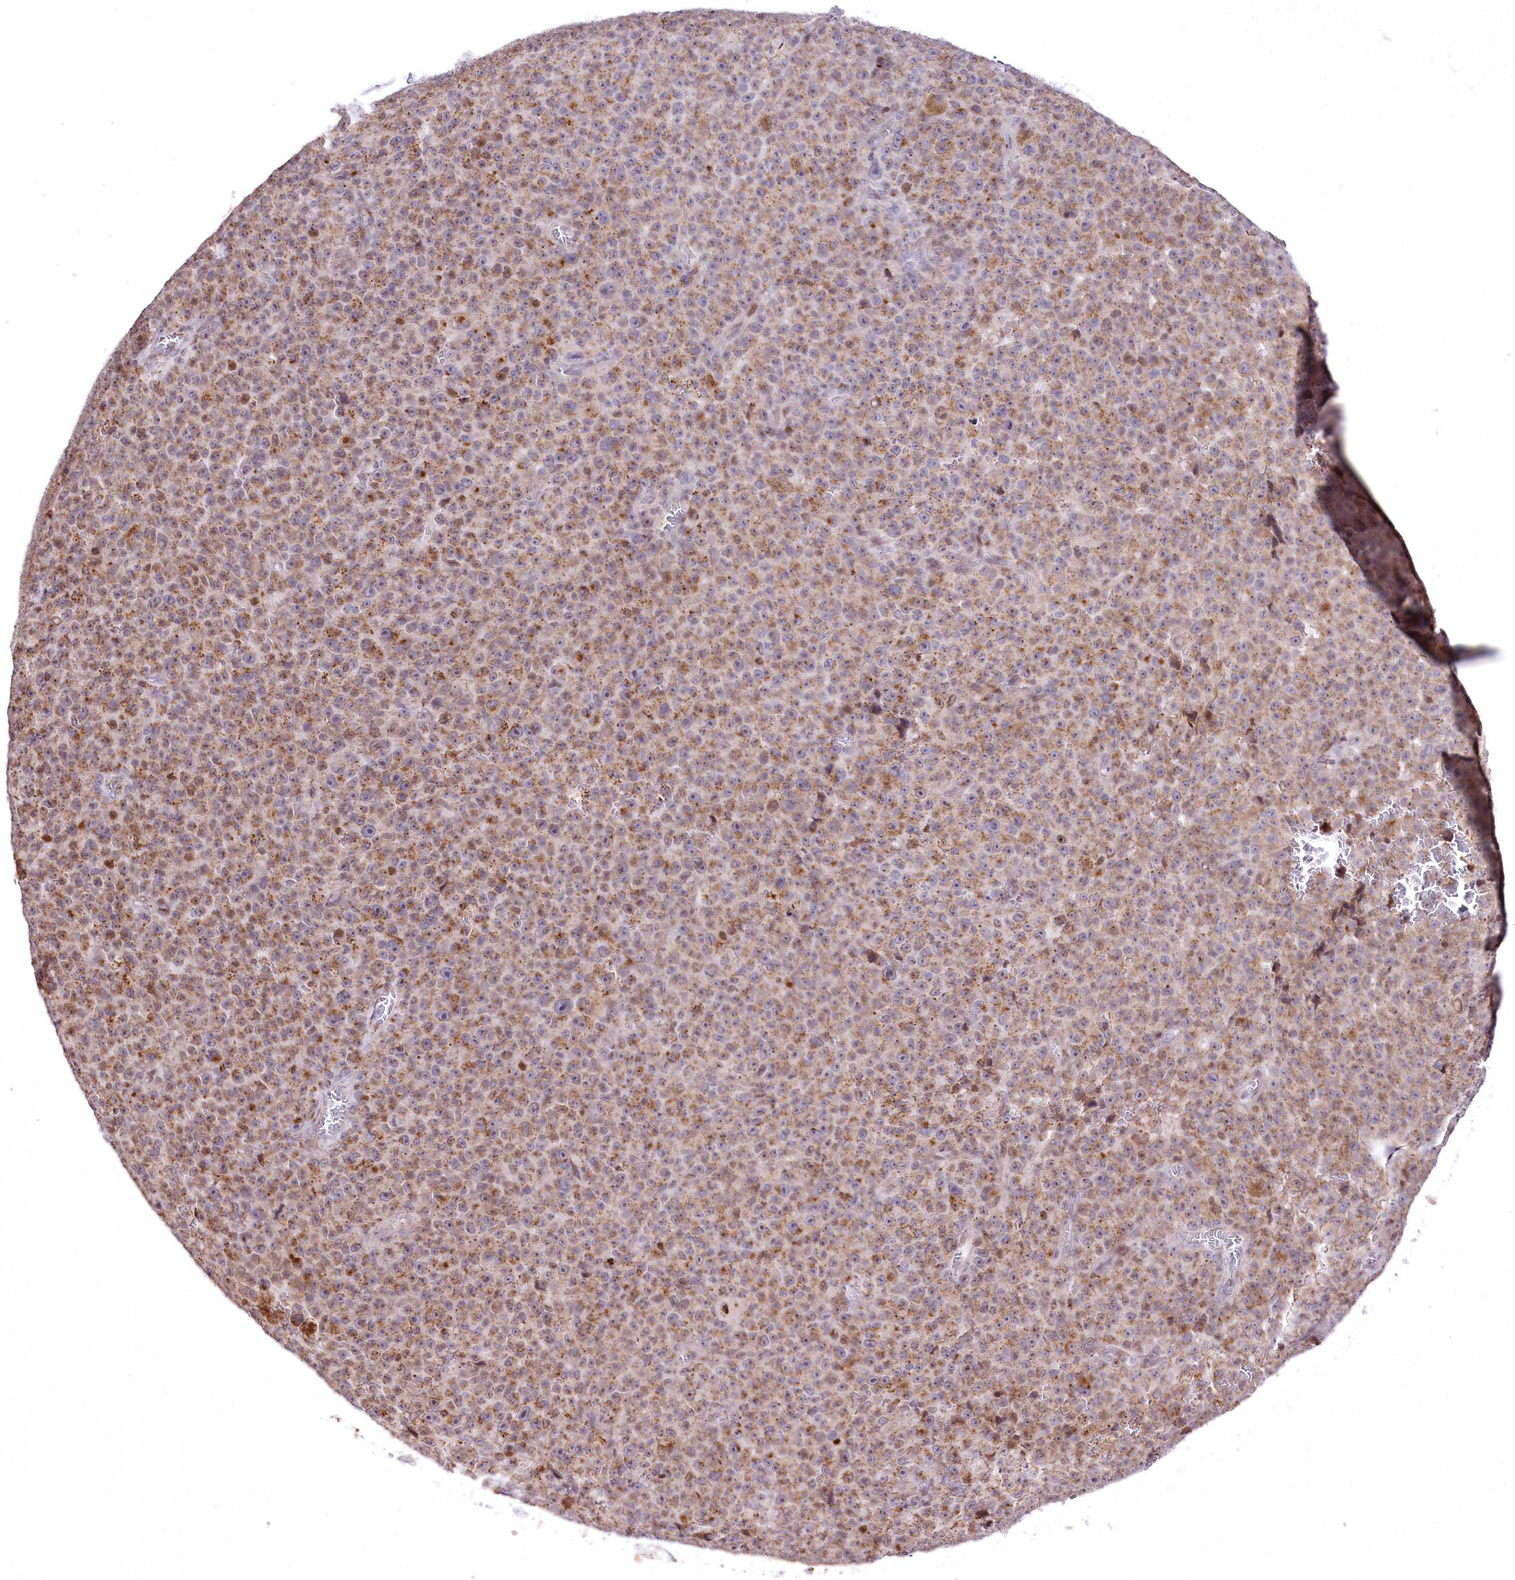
{"staining": {"intensity": "moderate", "quantity": ">75%", "location": "cytoplasmic/membranous"}, "tissue": "melanoma", "cell_type": "Tumor cells", "image_type": "cancer", "snomed": [{"axis": "morphology", "description": "Malignant melanoma, NOS"}, {"axis": "topography", "description": "Skin"}], "caption": "Malignant melanoma stained for a protein reveals moderate cytoplasmic/membranous positivity in tumor cells. Ihc stains the protein of interest in brown and the nuclei are stained blue.", "gene": "ZFYVE27", "patient": {"sex": "female", "age": 82}}